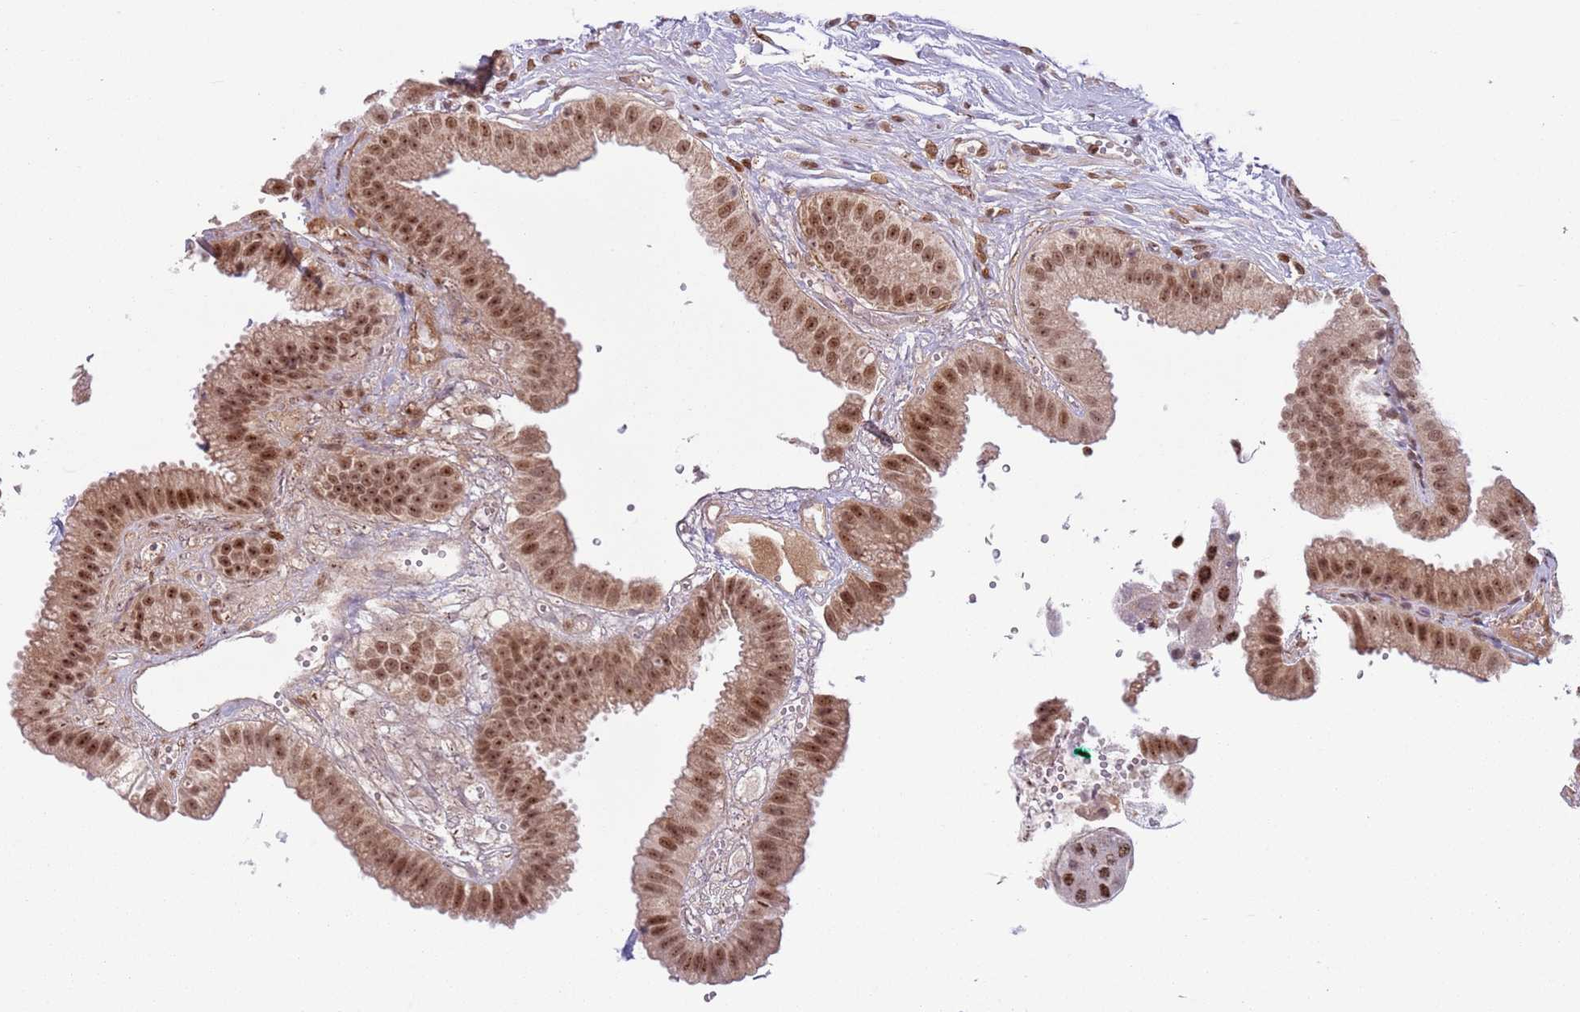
{"staining": {"intensity": "moderate", "quantity": ">75%", "location": "nuclear"}, "tissue": "gallbladder", "cell_type": "Glandular cells", "image_type": "normal", "snomed": [{"axis": "morphology", "description": "Normal tissue, NOS"}, {"axis": "topography", "description": "Gallbladder"}], "caption": "Protein staining displays moderate nuclear staining in about >75% of glandular cells in normal gallbladder.", "gene": "SIPA1L3", "patient": {"sex": "female", "age": 61}}